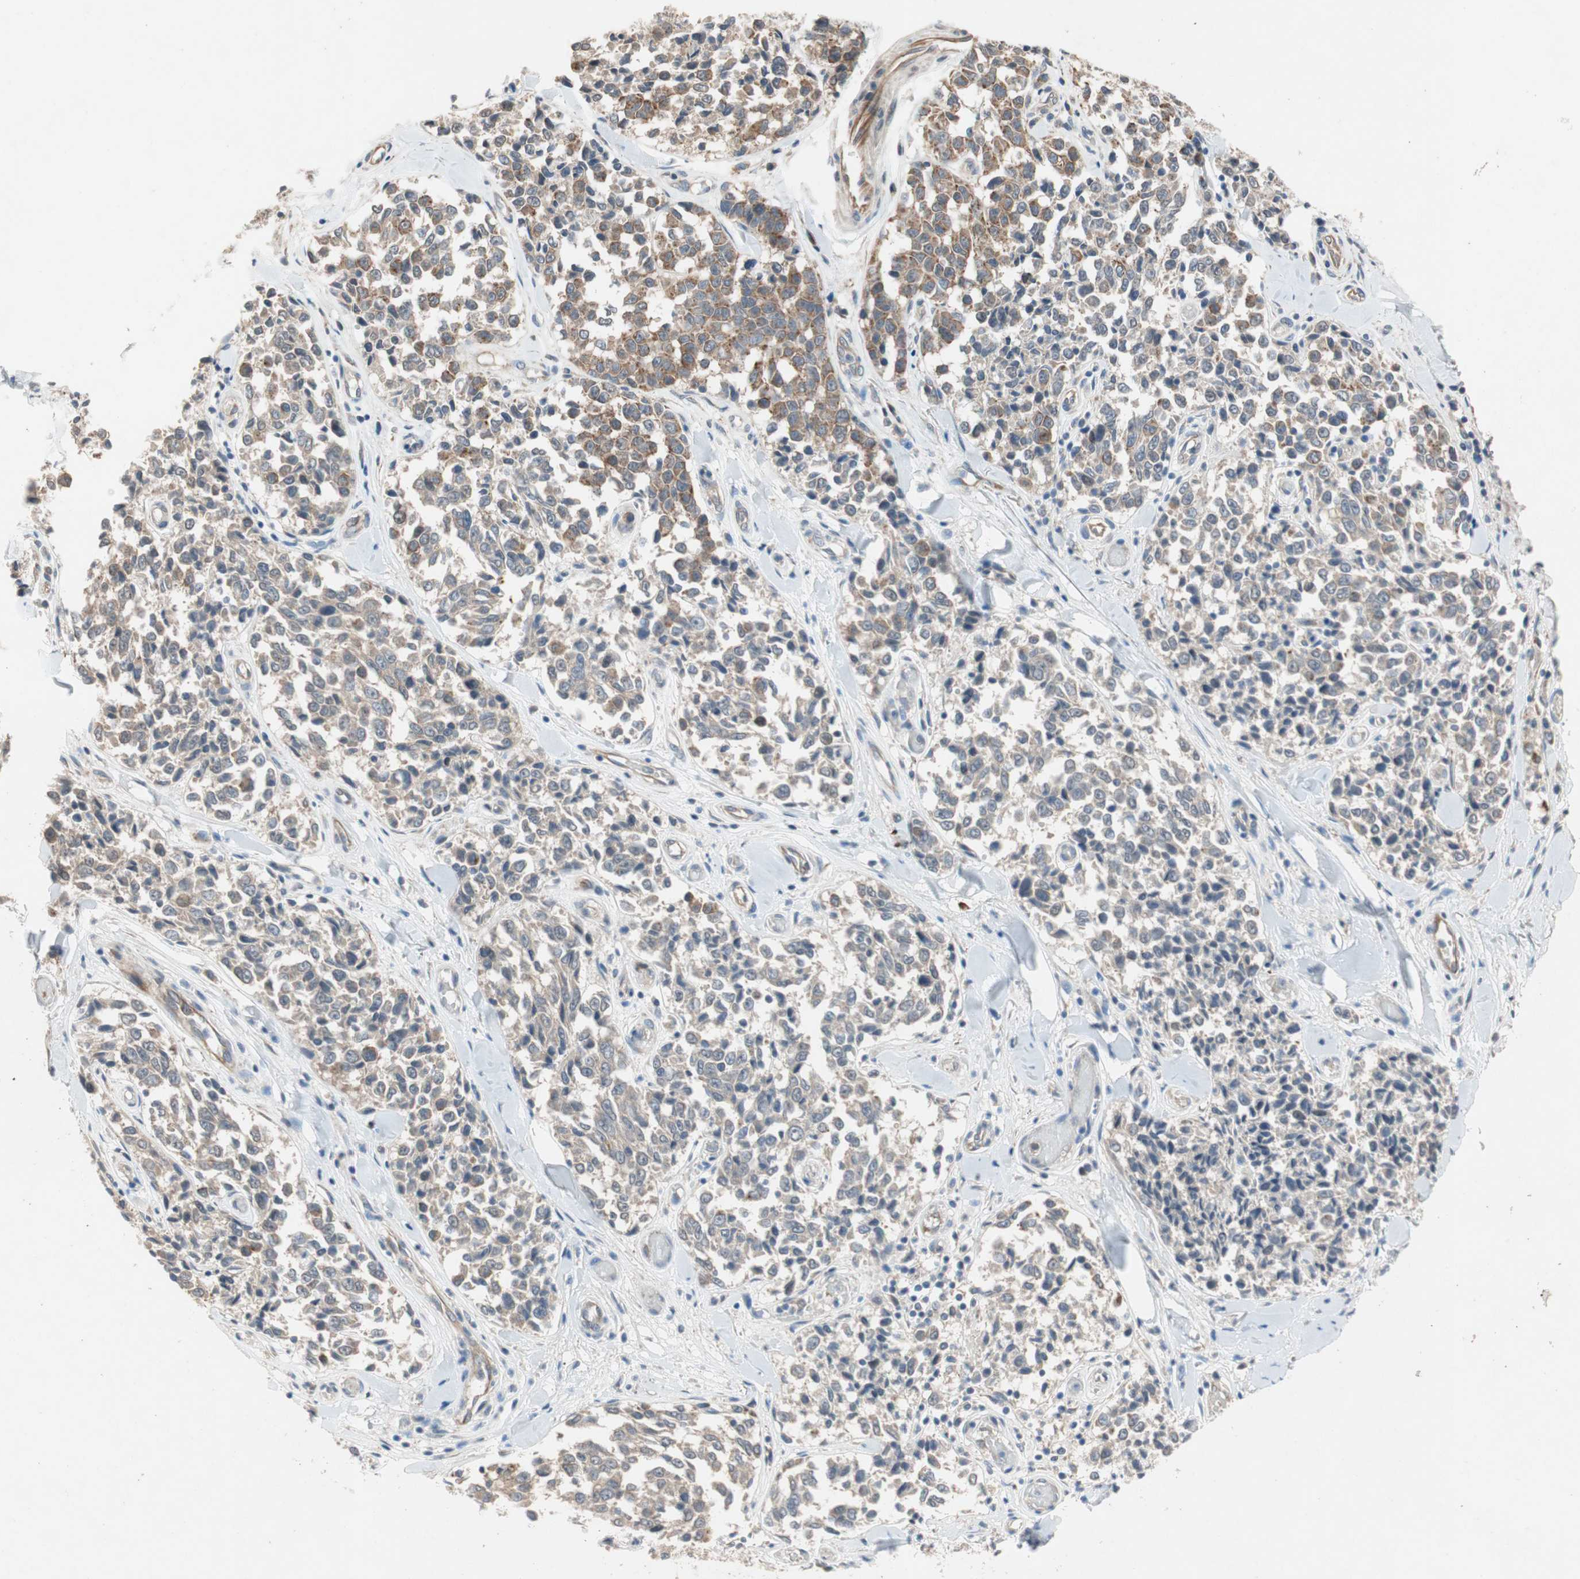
{"staining": {"intensity": "moderate", "quantity": ">75%", "location": "cytoplasmic/membranous"}, "tissue": "melanoma", "cell_type": "Tumor cells", "image_type": "cancer", "snomed": [{"axis": "morphology", "description": "Malignant melanoma, NOS"}, {"axis": "topography", "description": "Skin"}], "caption": "Melanoma stained for a protein demonstrates moderate cytoplasmic/membranous positivity in tumor cells.", "gene": "NCLN", "patient": {"sex": "female", "age": 64}}